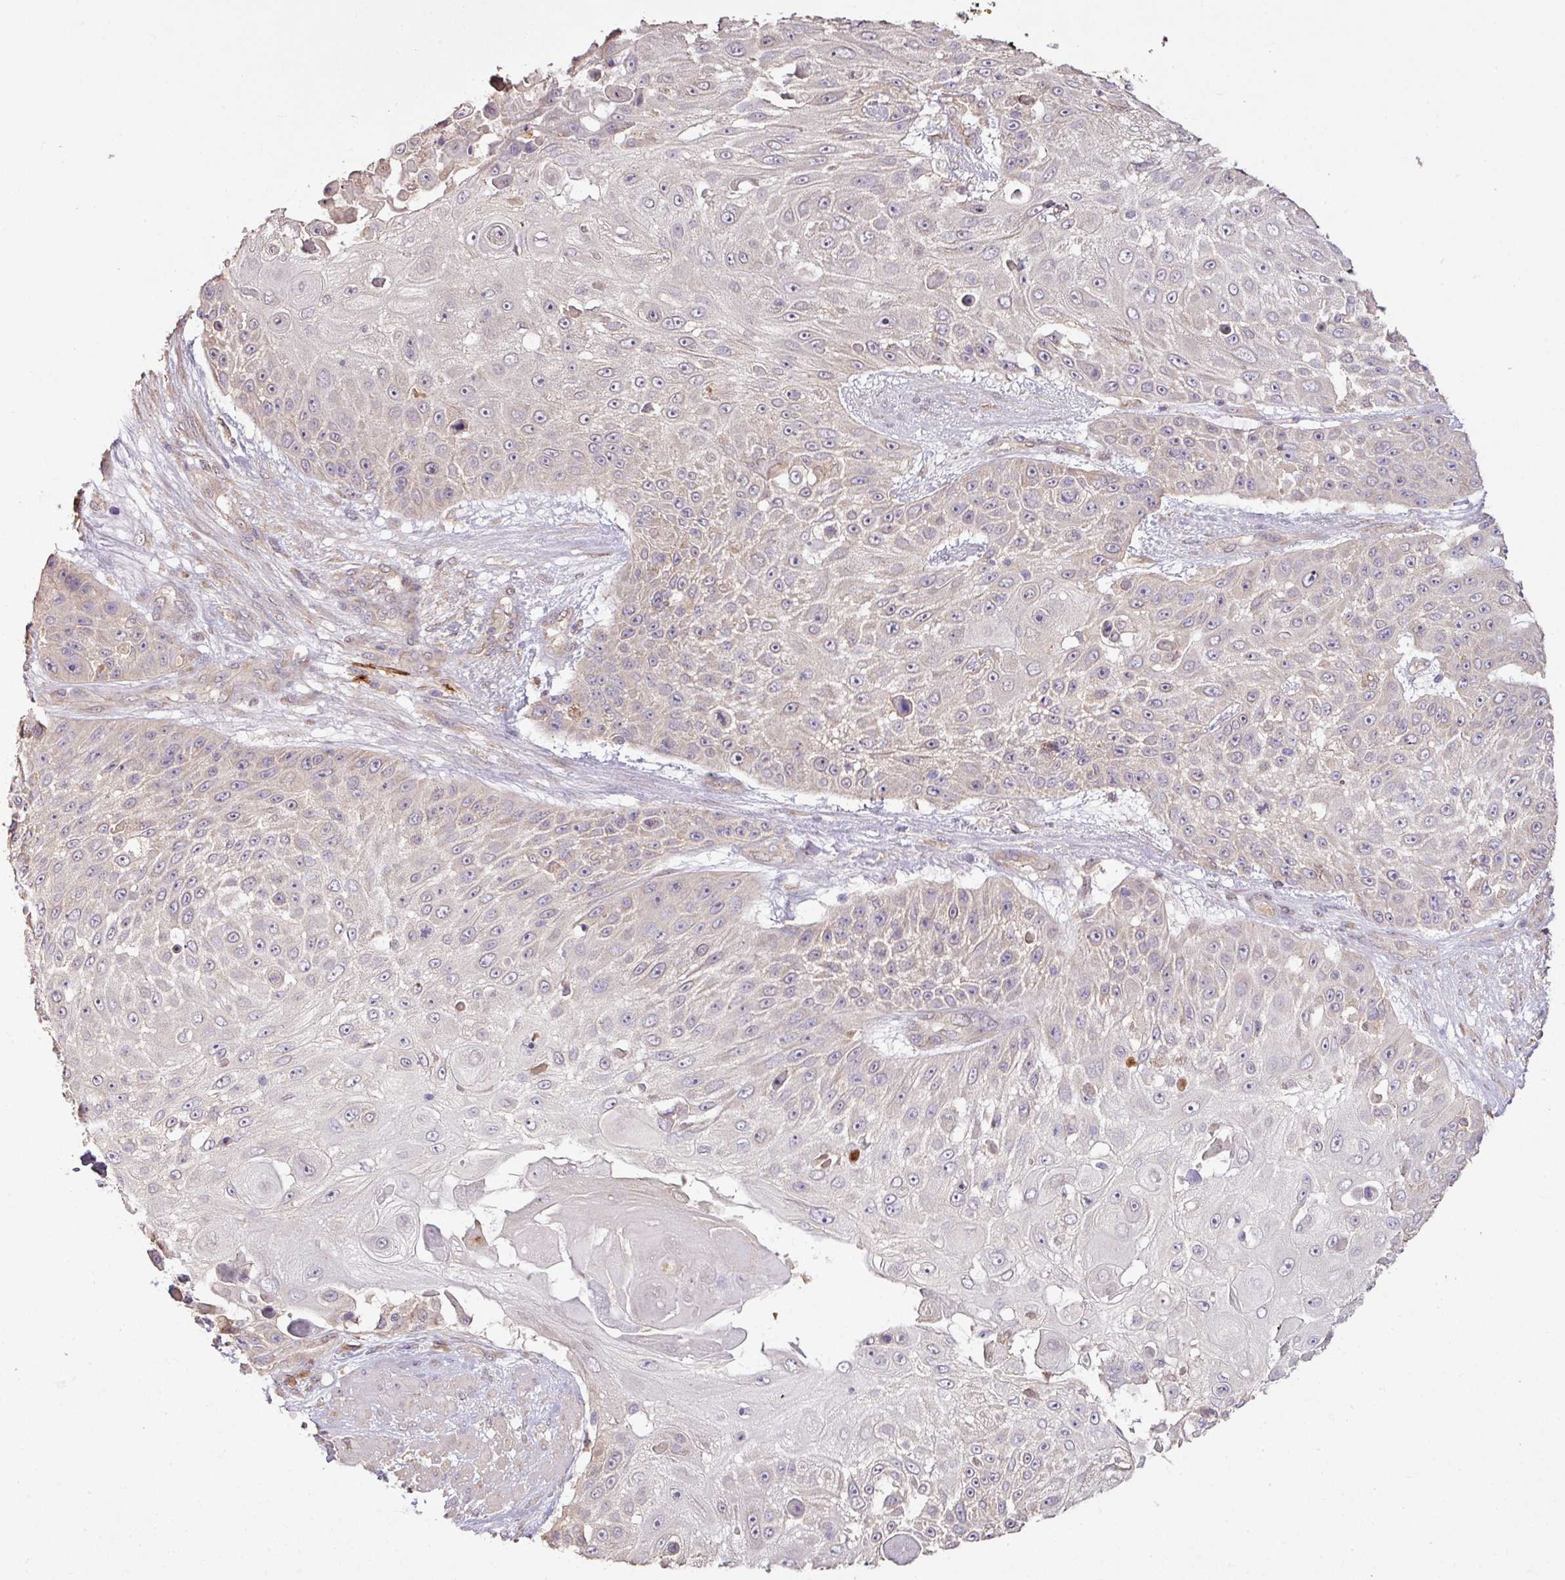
{"staining": {"intensity": "negative", "quantity": "none", "location": "none"}, "tissue": "skin cancer", "cell_type": "Tumor cells", "image_type": "cancer", "snomed": [{"axis": "morphology", "description": "Squamous cell carcinoma, NOS"}, {"axis": "topography", "description": "Skin"}], "caption": "High magnification brightfield microscopy of skin cancer stained with DAB (brown) and counterstained with hematoxylin (blue): tumor cells show no significant expression. (DAB (3,3'-diaminobenzidine) immunohistochemistry (IHC) with hematoxylin counter stain).", "gene": "DNAAF4", "patient": {"sex": "female", "age": 86}}